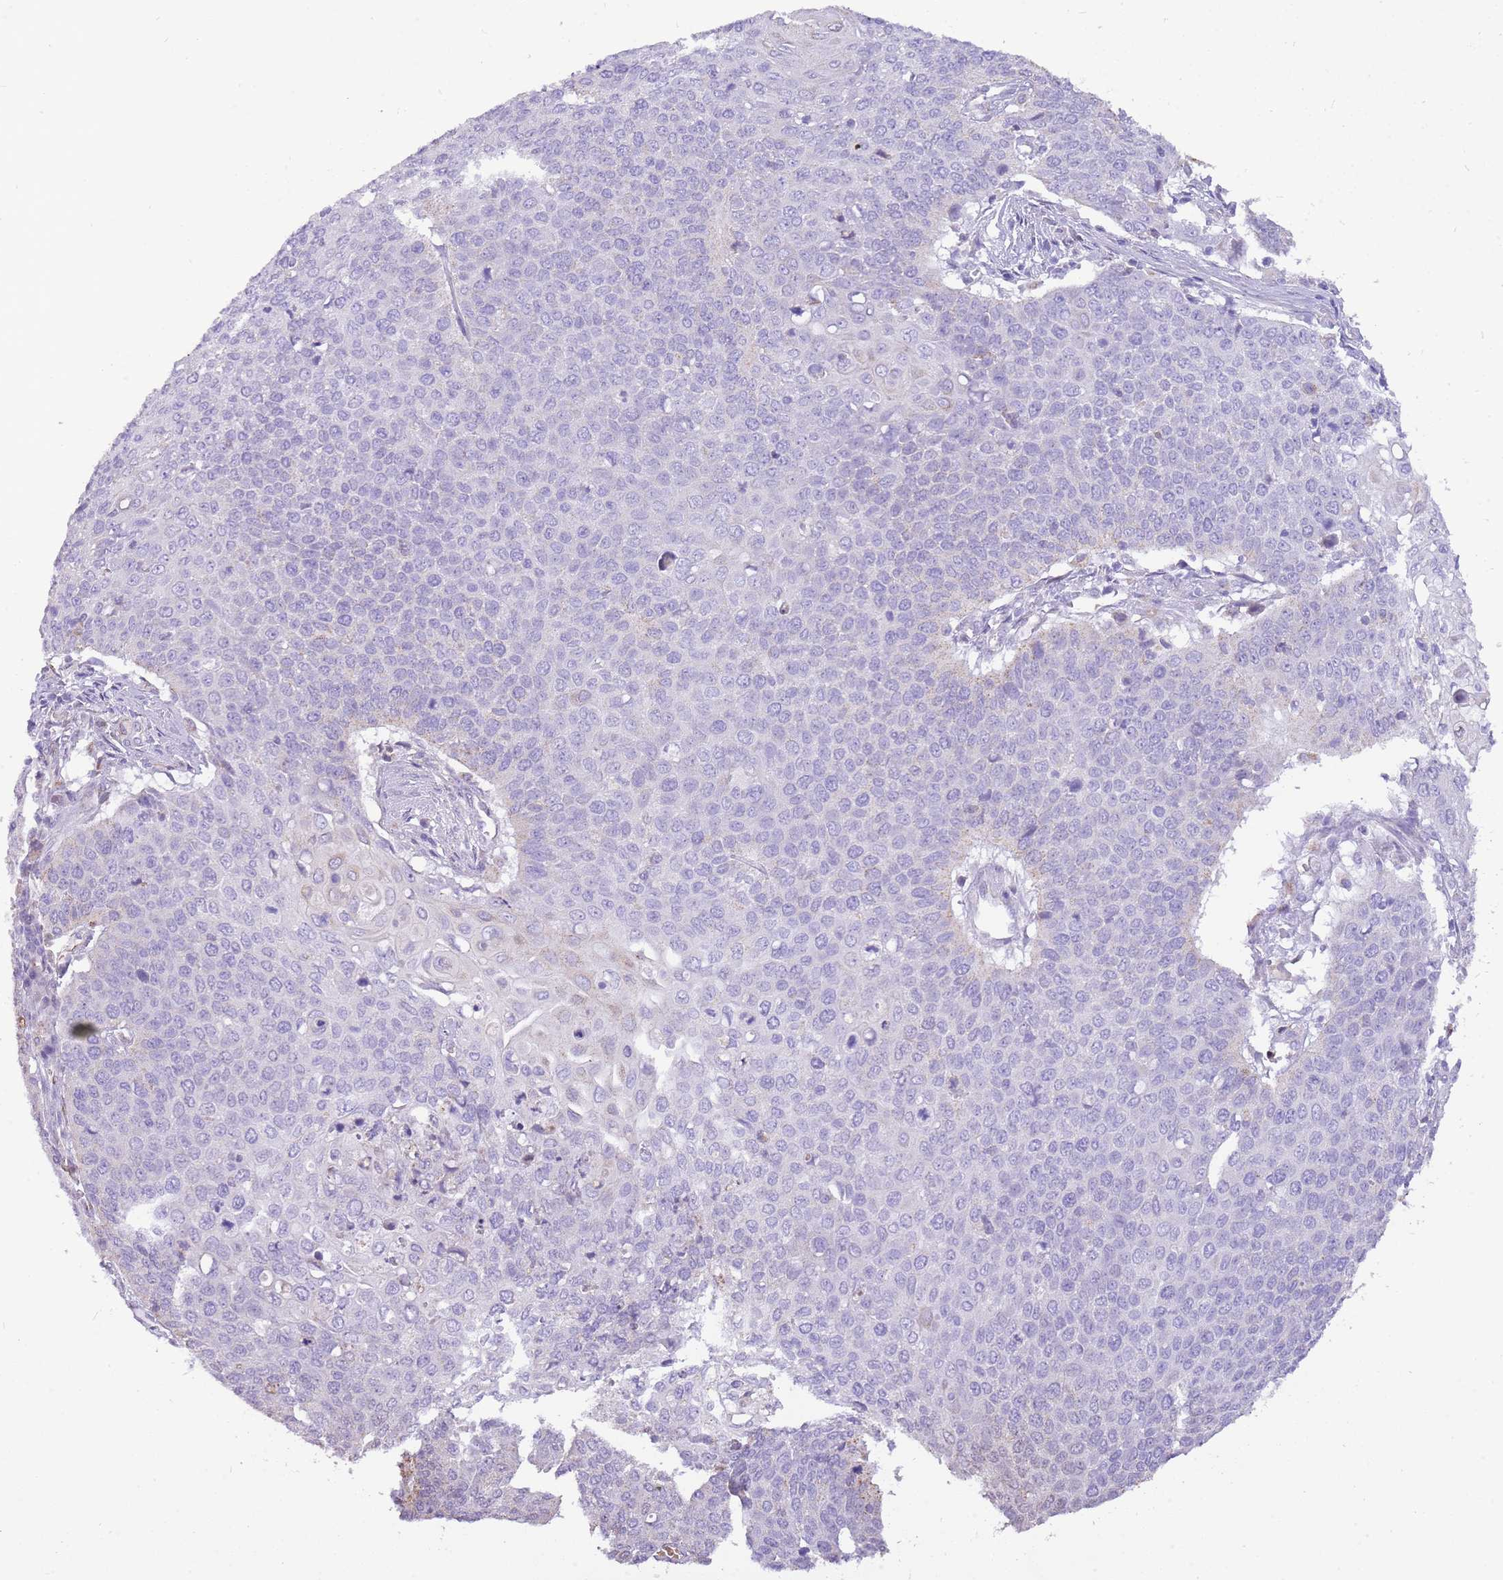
{"staining": {"intensity": "negative", "quantity": "none", "location": "none"}, "tissue": "cervical cancer", "cell_type": "Tumor cells", "image_type": "cancer", "snomed": [{"axis": "morphology", "description": "Squamous cell carcinoma, NOS"}, {"axis": "topography", "description": "Cervix"}], "caption": "Immunohistochemistry histopathology image of cervical squamous cell carcinoma stained for a protein (brown), which demonstrates no positivity in tumor cells.", "gene": "PCNX1", "patient": {"sex": "female", "age": 39}}